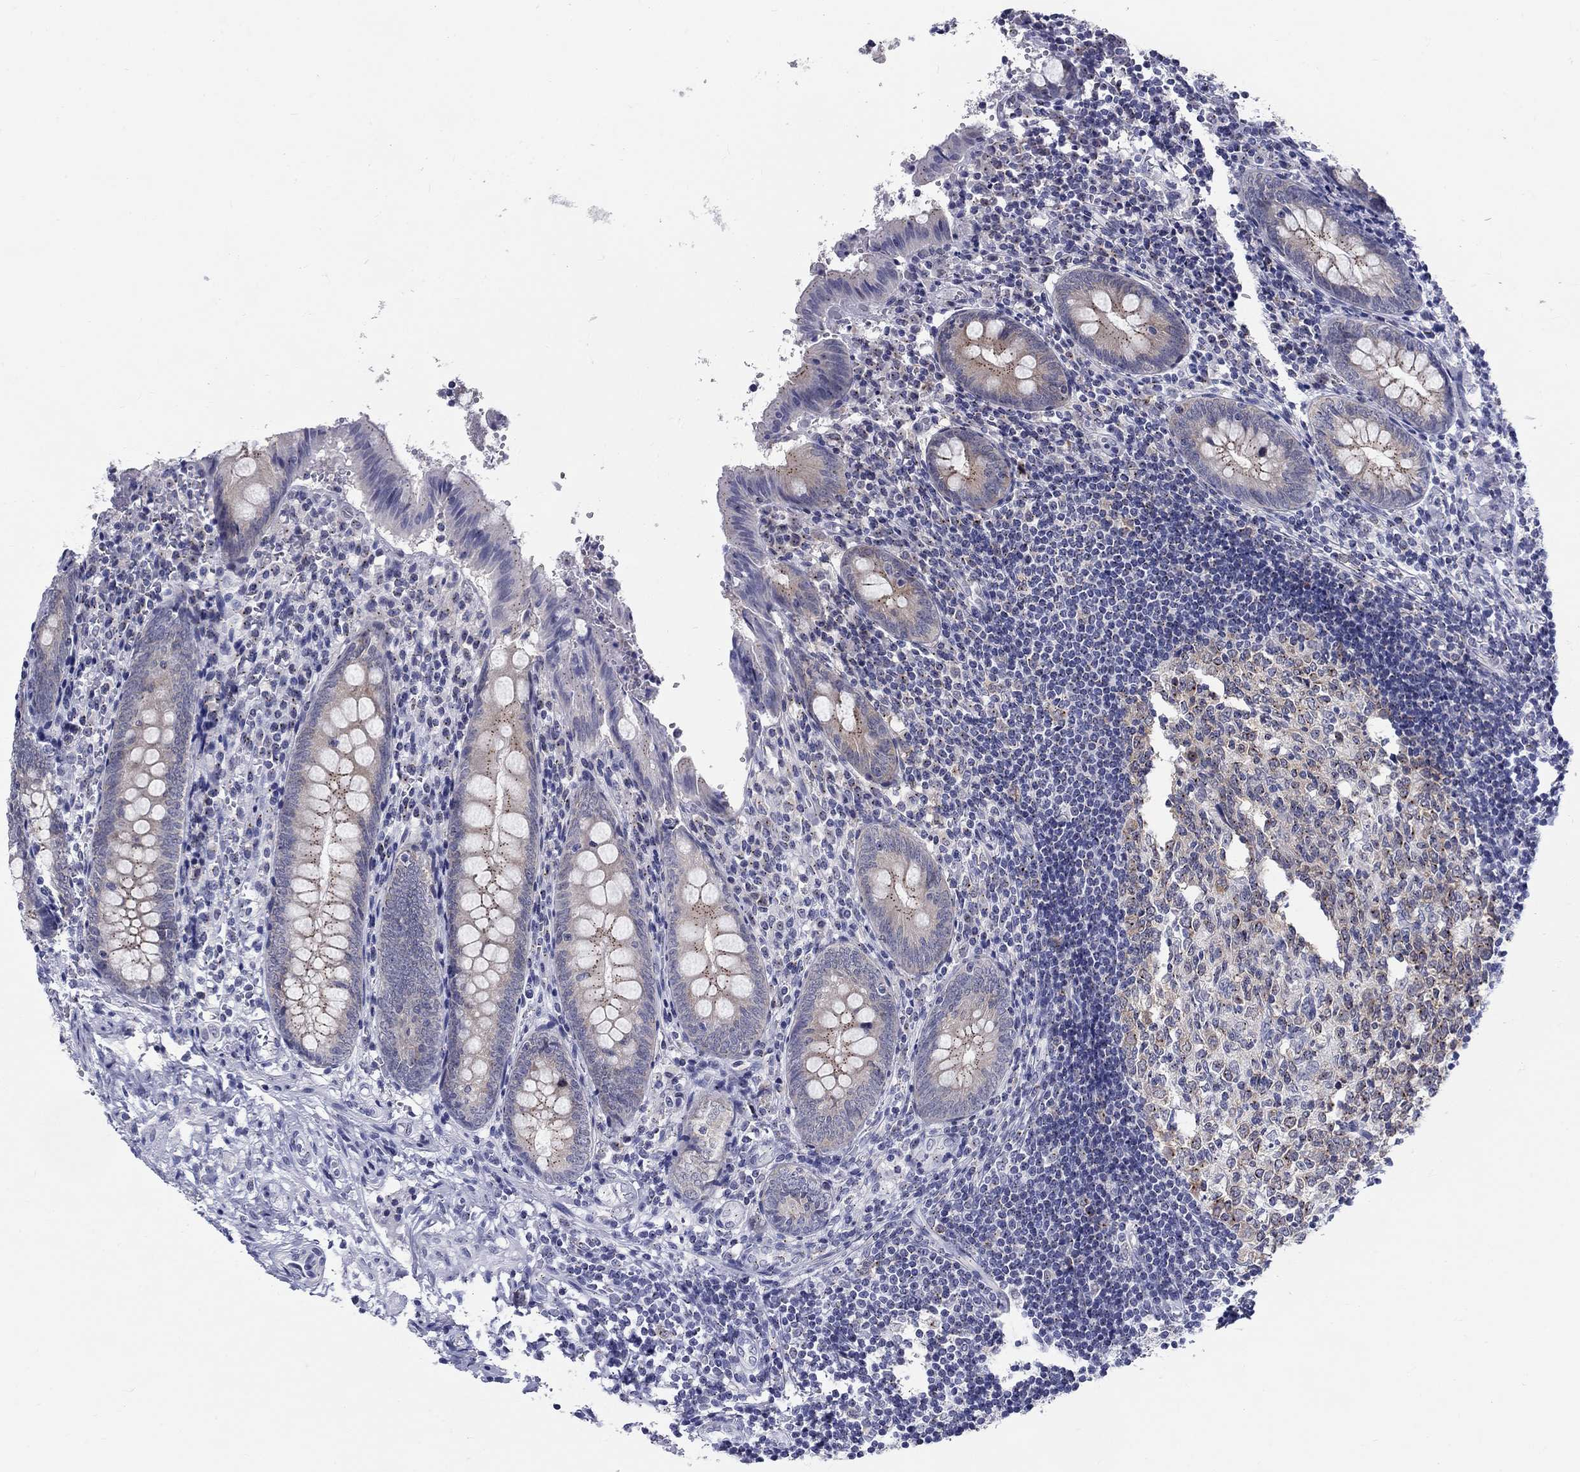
{"staining": {"intensity": "weak", "quantity": "25%-75%", "location": "cytoplasmic/membranous"}, "tissue": "appendix", "cell_type": "Glandular cells", "image_type": "normal", "snomed": [{"axis": "morphology", "description": "Normal tissue, NOS"}, {"axis": "topography", "description": "Appendix"}], "caption": "The micrograph reveals immunohistochemical staining of unremarkable appendix. There is weak cytoplasmic/membranous expression is present in approximately 25%-75% of glandular cells. (Brightfield microscopy of DAB IHC at high magnification).", "gene": "CEP43", "patient": {"sex": "female", "age": 23}}